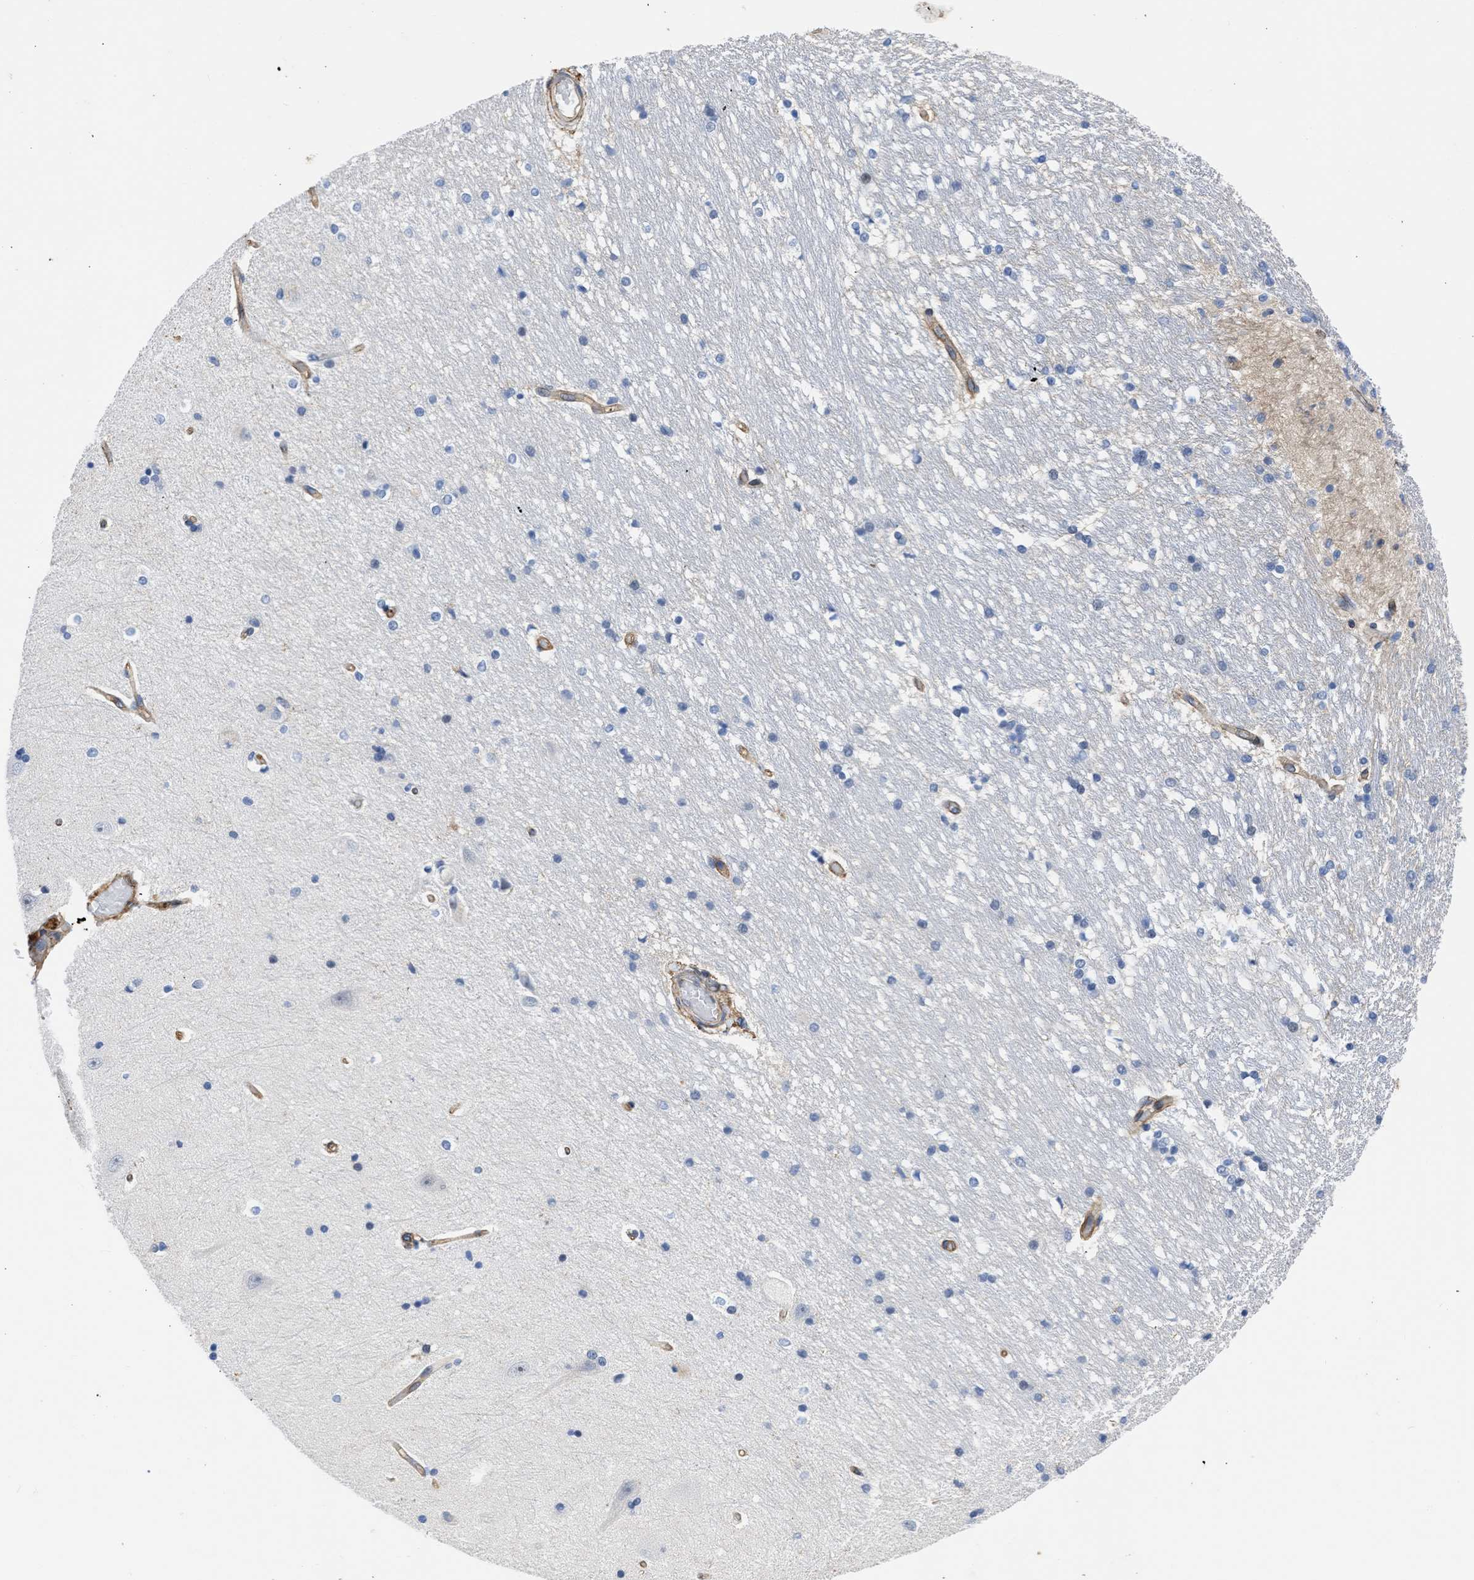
{"staining": {"intensity": "weak", "quantity": "<25%", "location": "cytoplasmic/membranous"}, "tissue": "hippocampus", "cell_type": "Glial cells", "image_type": "normal", "snomed": [{"axis": "morphology", "description": "Normal tissue, NOS"}, {"axis": "topography", "description": "Hippocampus"}], "caption": "The histopathology image demonstrates no staining of glial cells in benign hippocampus. (Immunohistochemistry (ihc), brightfield microscopy, high magnification).", "gene": "MAS1L", "patient": {"sex": "male", "age": 45}}